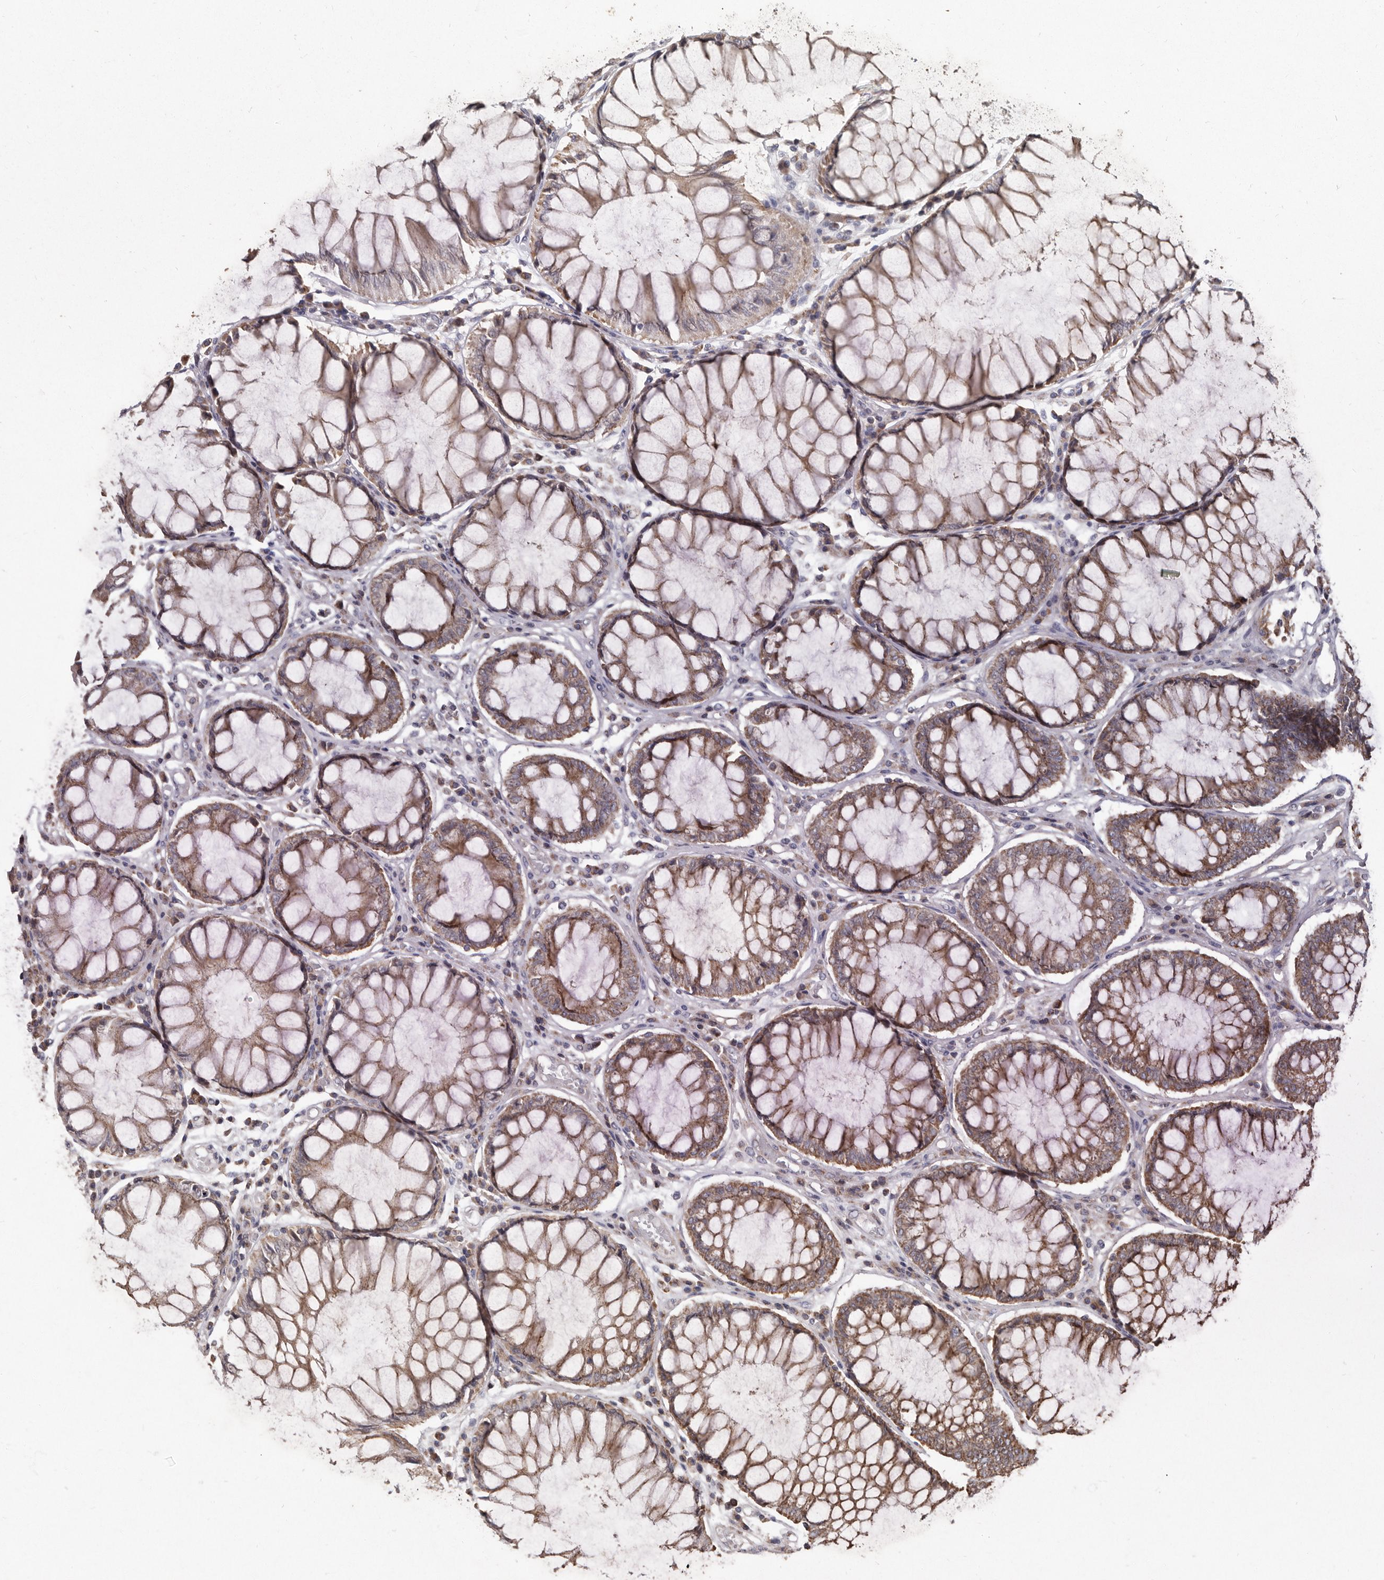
{"staining": {"intensity": "moderate", "quantity": ">75%", "location": "cytoplasmic/membranous"}, "tissue": "colorectal cancer", "cell_type": "Tumor cells", "image_type": "cancer", "snomed": [{"axis": "morphology", "description": "Adenocarcinoma, NOS"}, {"axis": "topography", "description": "Rectum"}], "caption": "Human colorectal cancer (adenocarcinoma) stained with a brown dye exhibits moderate cytoplasmic/membranous positive expression in about >75% of tumor cells.", "gene": "KIF26B", "patient": {"sex": "male", "age": 84}}